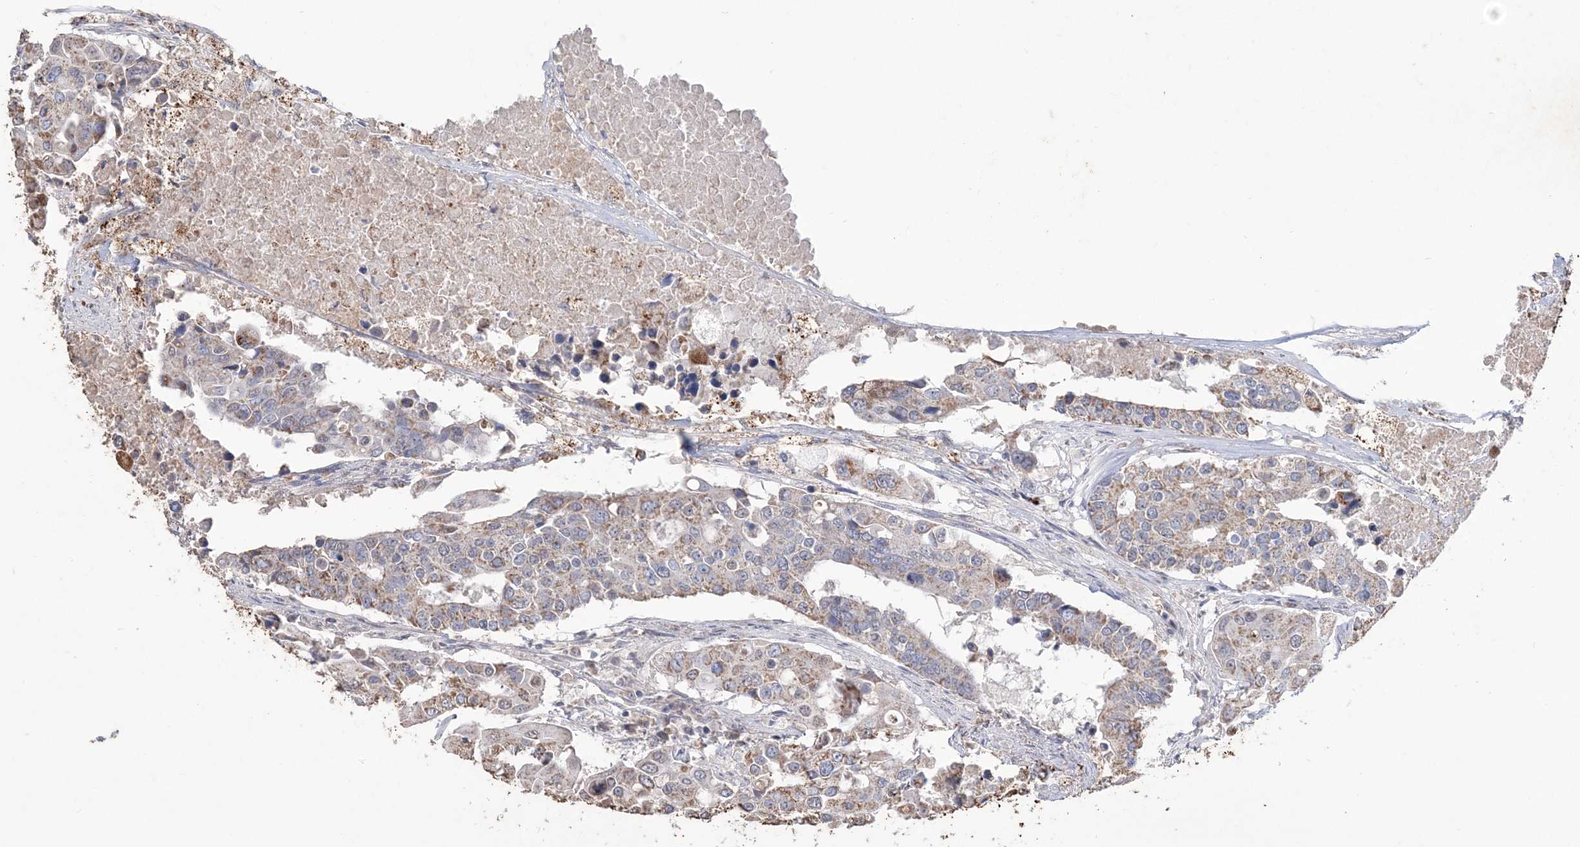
{"staining": {"intensity": "moderate", "quantity": ">75%", "location": "cytoplasmic/membranous"}, "tissue": "colorectal cancer", "cell_type": "Tumor cells", "image_type": "cancer", "snomed": [{"axis": "morphology", "description": "Adenocarcinoma, NOS"}, {"axis": "topography", "description": "Colon"}], "caption": "Human colorectal adenocarcinoma stained with a brown dye displays moderate cytoplasmic/membranous positive expression in about >75% of tumor cells.", "gene": "SFMBT2", "patient": {"sex": "male", "age": 77}}